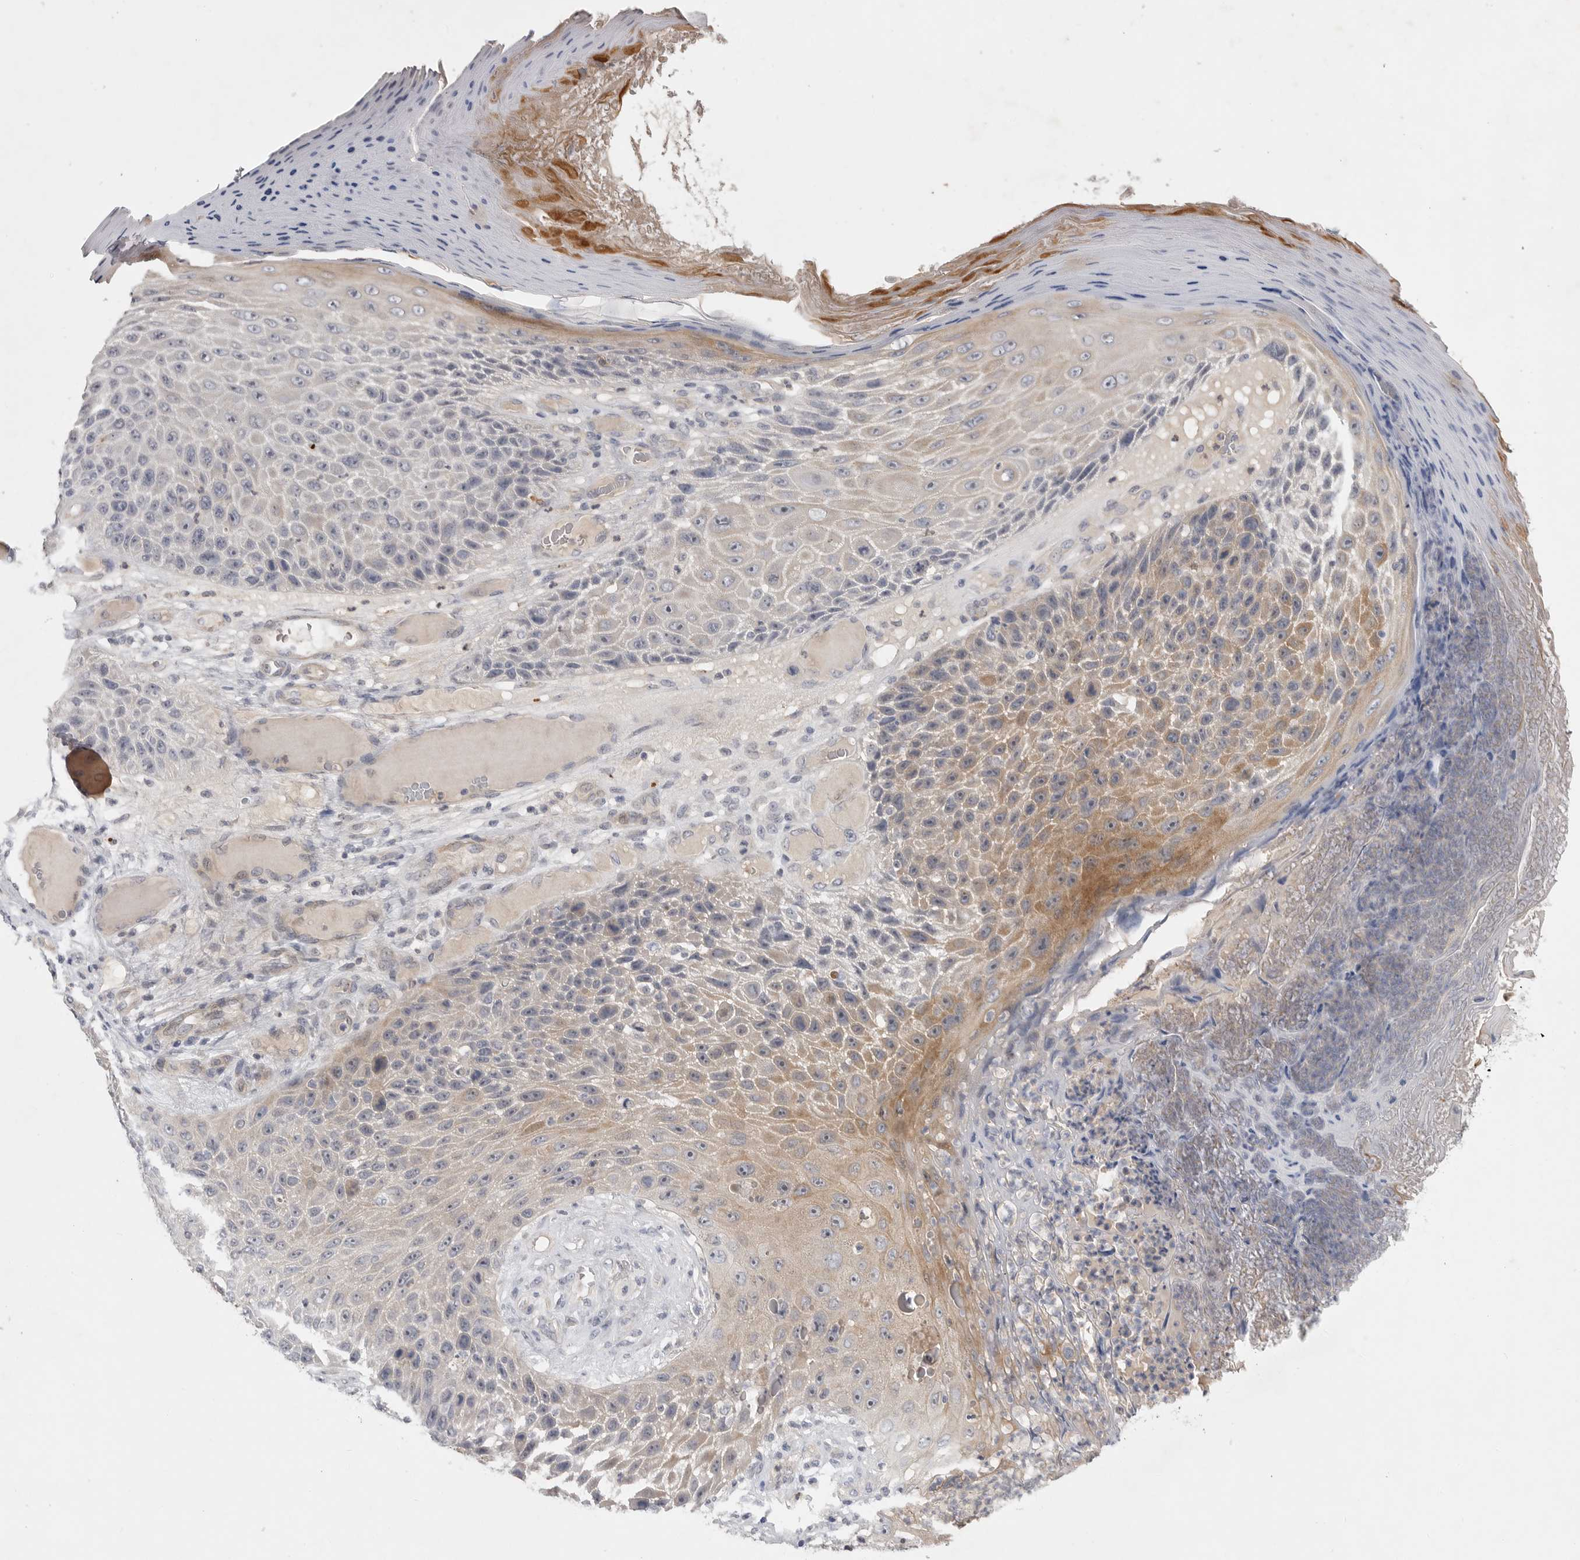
{"staining": {"intensity": "moderate", "quantity": "<25%", "location": "cytoplasmic/membranous"}, "tissue": "skin cancer", "cell_type": "Tumor cells", "image_type": "cancer", "snomed": [{"axis": "morphology", "description": "Squamous cell carcinoma, NOS"}, {"axis": "topography", "description": "Skin"}], "caption": "Human squamous cell carcinoma (skin) stained for a protein (brown) demonstrates moderate cytoplasmic/membranous positive expression in about <25% of tumor cells.", "gene": "ITGAD", "patient": {"sex": "female", "age": 88}}